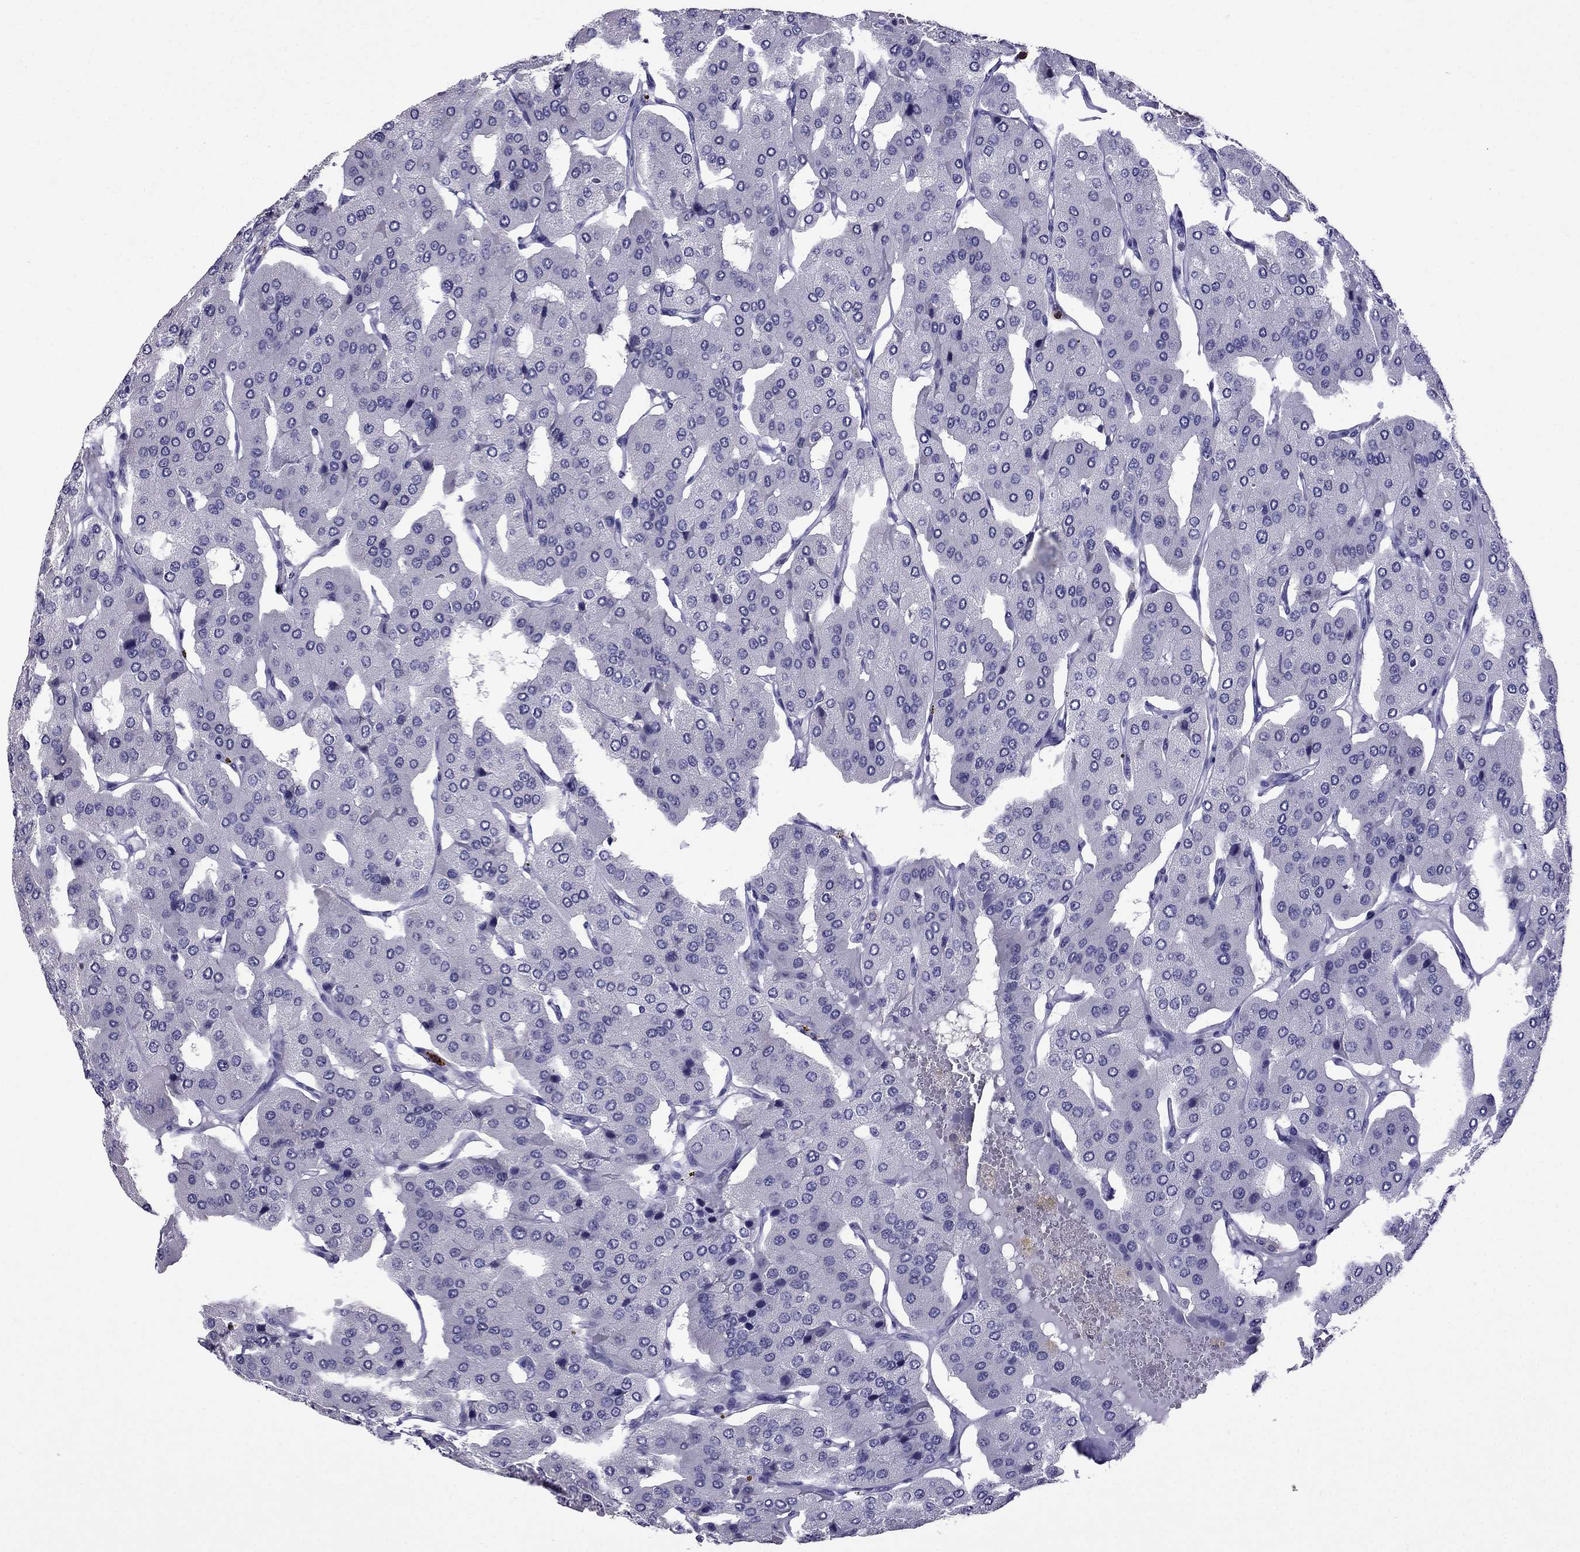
{"staining": {"intensity": "negative", "quantity": "none", "location": "none"}, "tissue": "parathyroid gland", "cell_type": "Glandular cells", "image_type": "normal", "snomed": [{"axis": "morphology", "description": "Normal tissue, NOS"}, {"axis": "morphology", "description": "Adenoma, NOS"}, {"axis": "topography", "description": "Parathyroid gland"}], "caption": "DAB (3,3'-diaminobenzidine) immunohistochemical staining of benign parathyroid gland reveals no significant expression in glandular cells.", "gene": "OLFM4", "patient": {"sex": "female", "age": 86}}